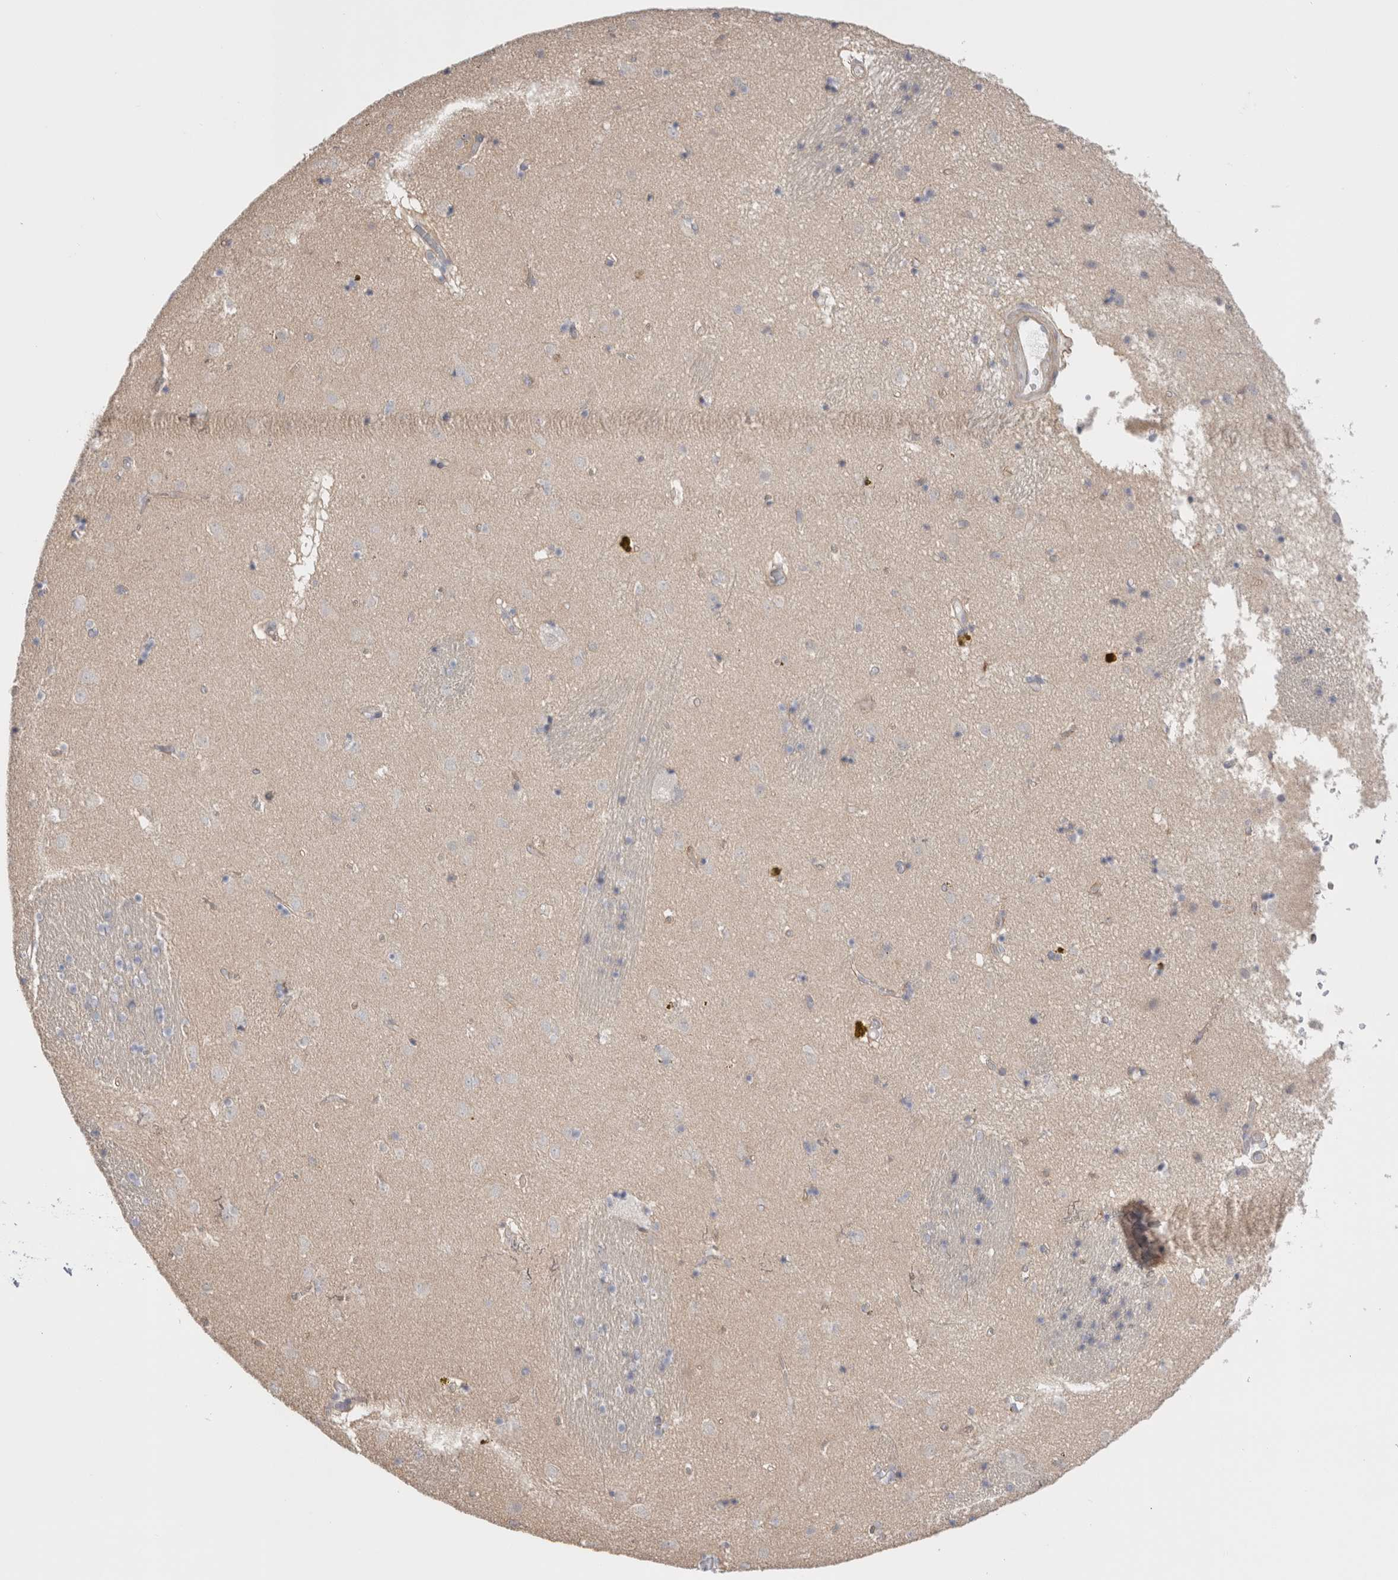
{"staining": {"intensity": "weak", "quantity": "<25%", "location": "cytoplasmic/membranous"}, "tissue": "caudate", "cell_type": "Glial cells", "image_type": "normal", "snomed": [{"axis": "morphology", "description": "Normal tissue, NOS"}, {"axis": "topography", "description": "Lateral ventricle wall"}], "caption": "DAB immunohistochemical staining of benign human caudate displays no significant positivity in glial cells.", "gene": "DMD", "patient": {"sex": "male", "age": 70}}